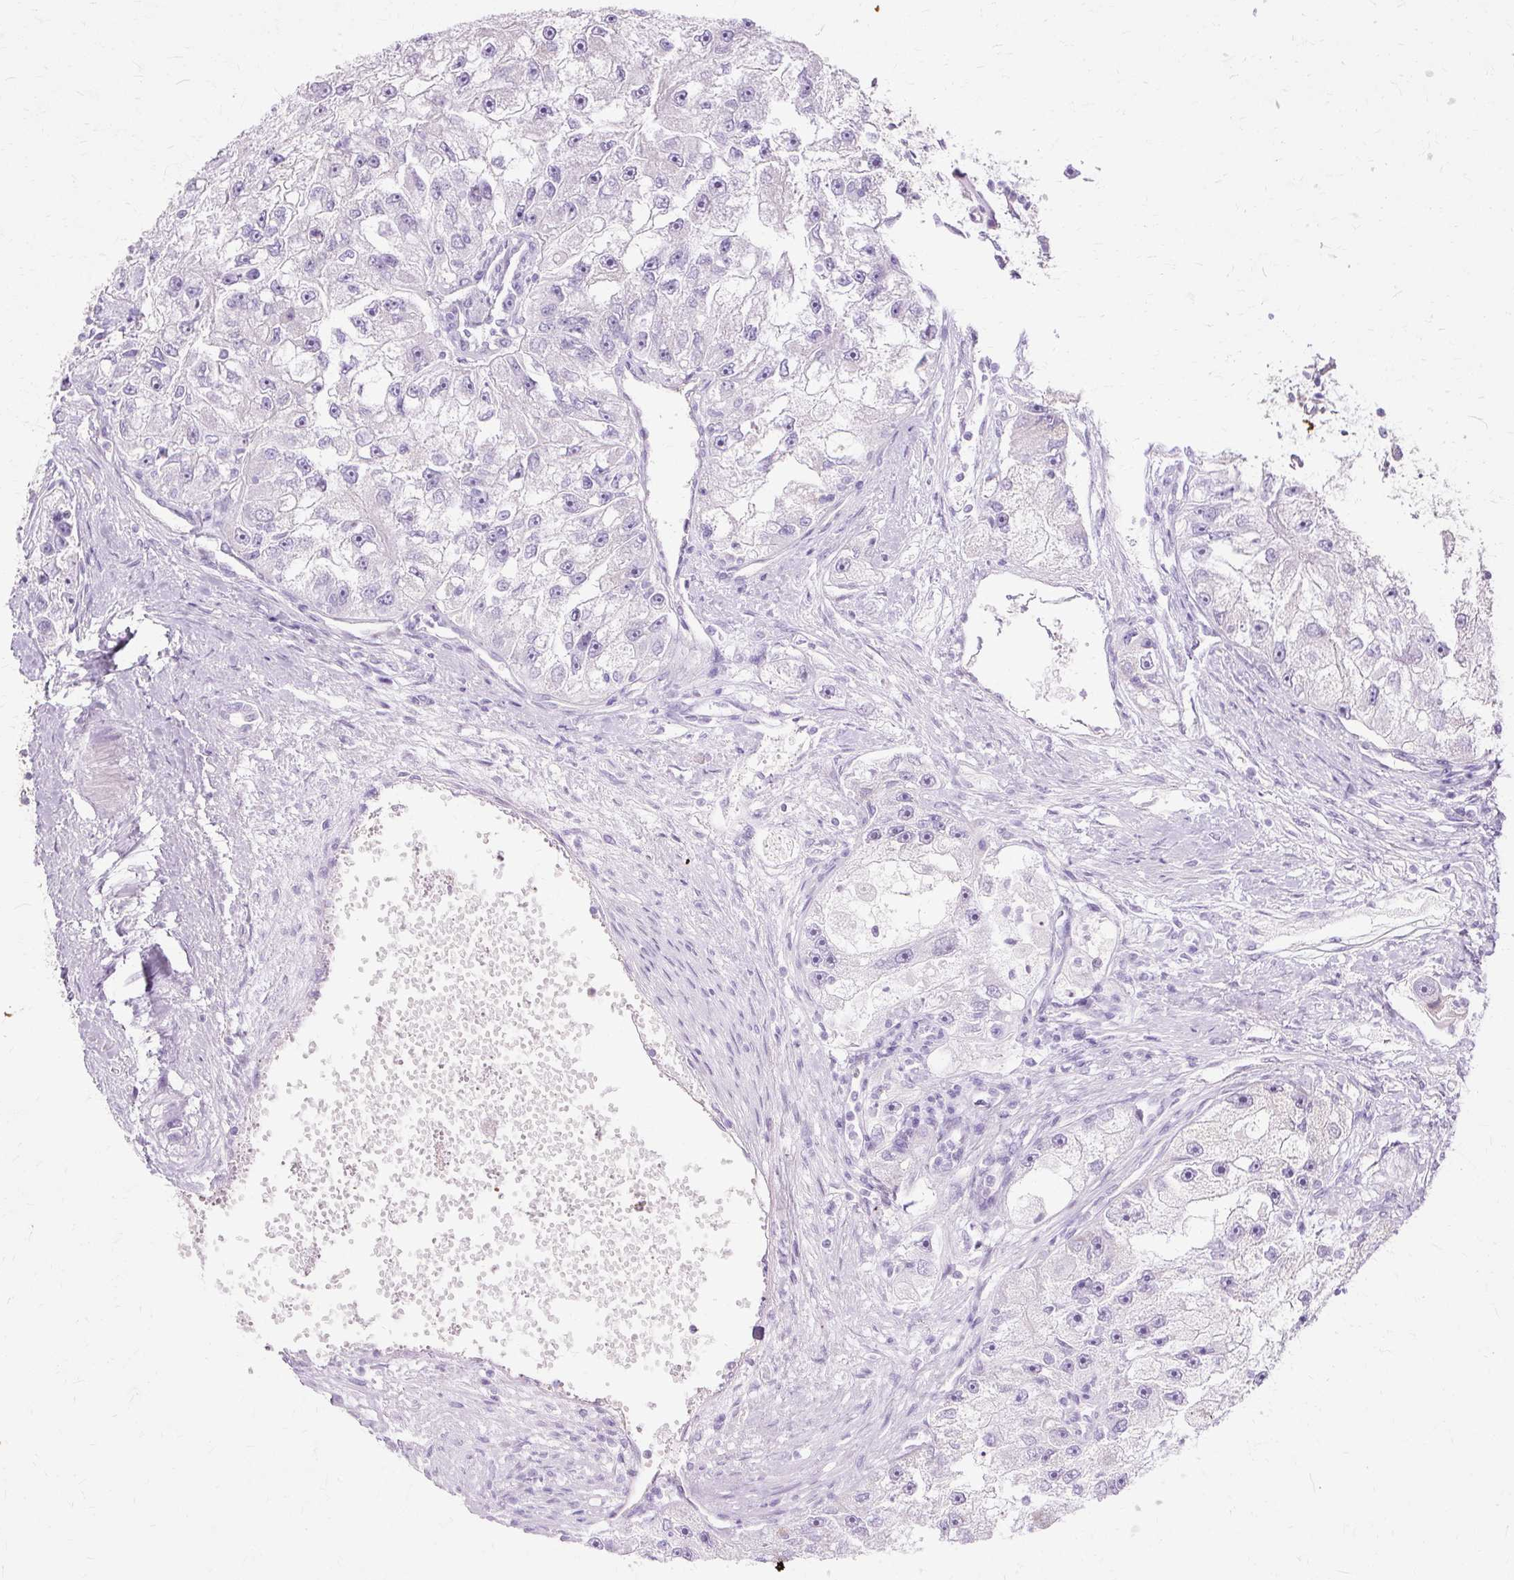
{"staining": {"intensity": "negative", "quantity": "none", "location": "none"}, "tissue": "renal cancer", "cell_type": "Tumor cells", "image_type": "cancer", "snomed": [{"axis": "morphology", "description": "Adenocarcinoma, NOS"}, {"axis": "topography", "description": "Kidney"}], "caption": "DAB (3,3'-diaminobenzidine) immunohistochemical staining of human renal adenocarcinoma displays no significant expression in tumor cells.", "gene": "HSD11B1", "patient": {"sex": "male", "age": 63}}